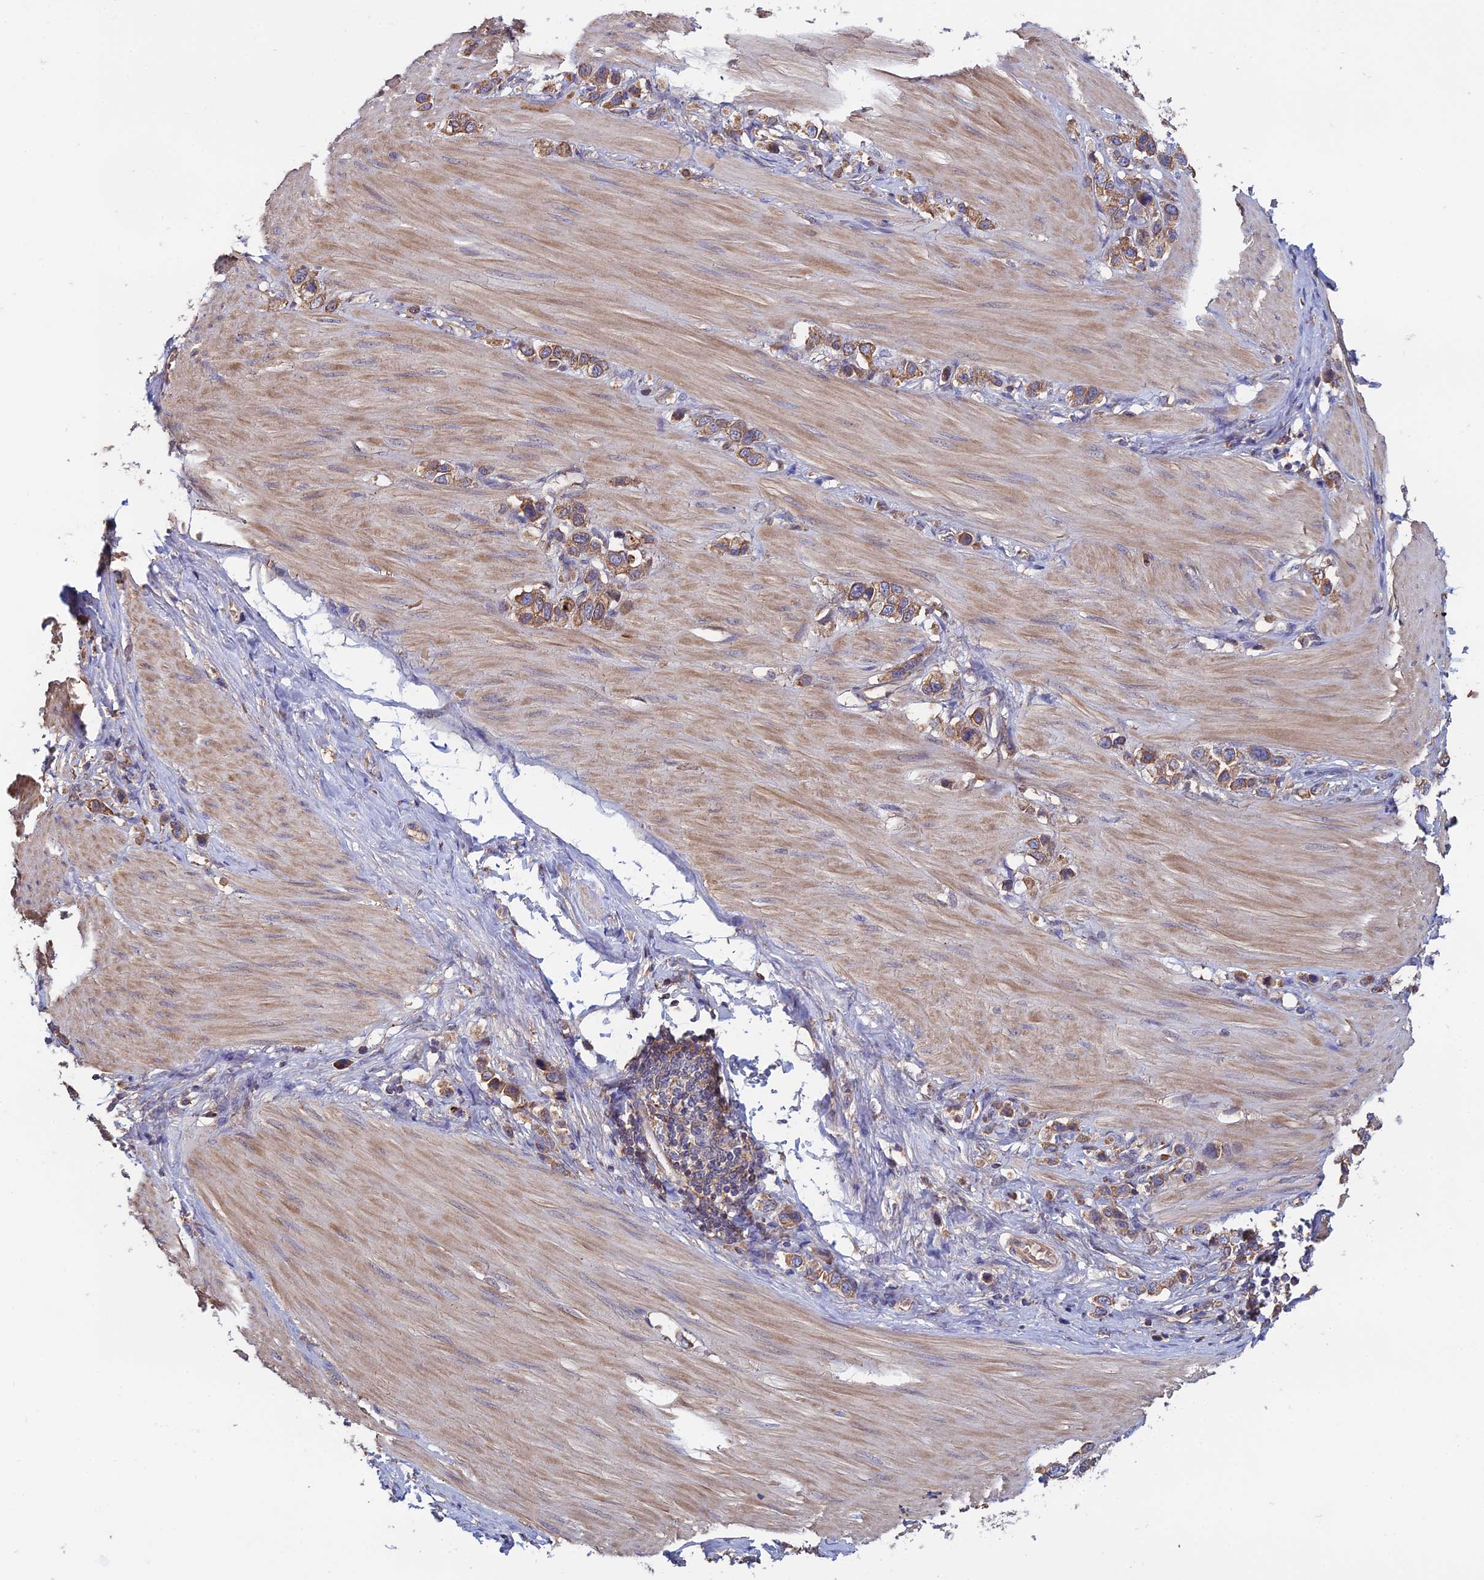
{"staining": {"intensity": "moderate", "quantity": ">75%", "location": "cytoplasmic/membranous"}, "tissue": "stomach cancer", "cell_type": "Tumor cells", "image_type": "cancer", "snomed": [{"axis": "morphology", "description": "Adenocarcinoma, NOS"}, {"axis": "topography", "description": "Stomach"}], "caption": "An immunohistochemistry micrograph of tumor tissue is shown. Protein staining in brown shows moderate cytoplasmic/membranous positivity in stomach cancer within tumor cells.", "gene": "GALR2", "patient": {"sex": "female", "age": 65}}